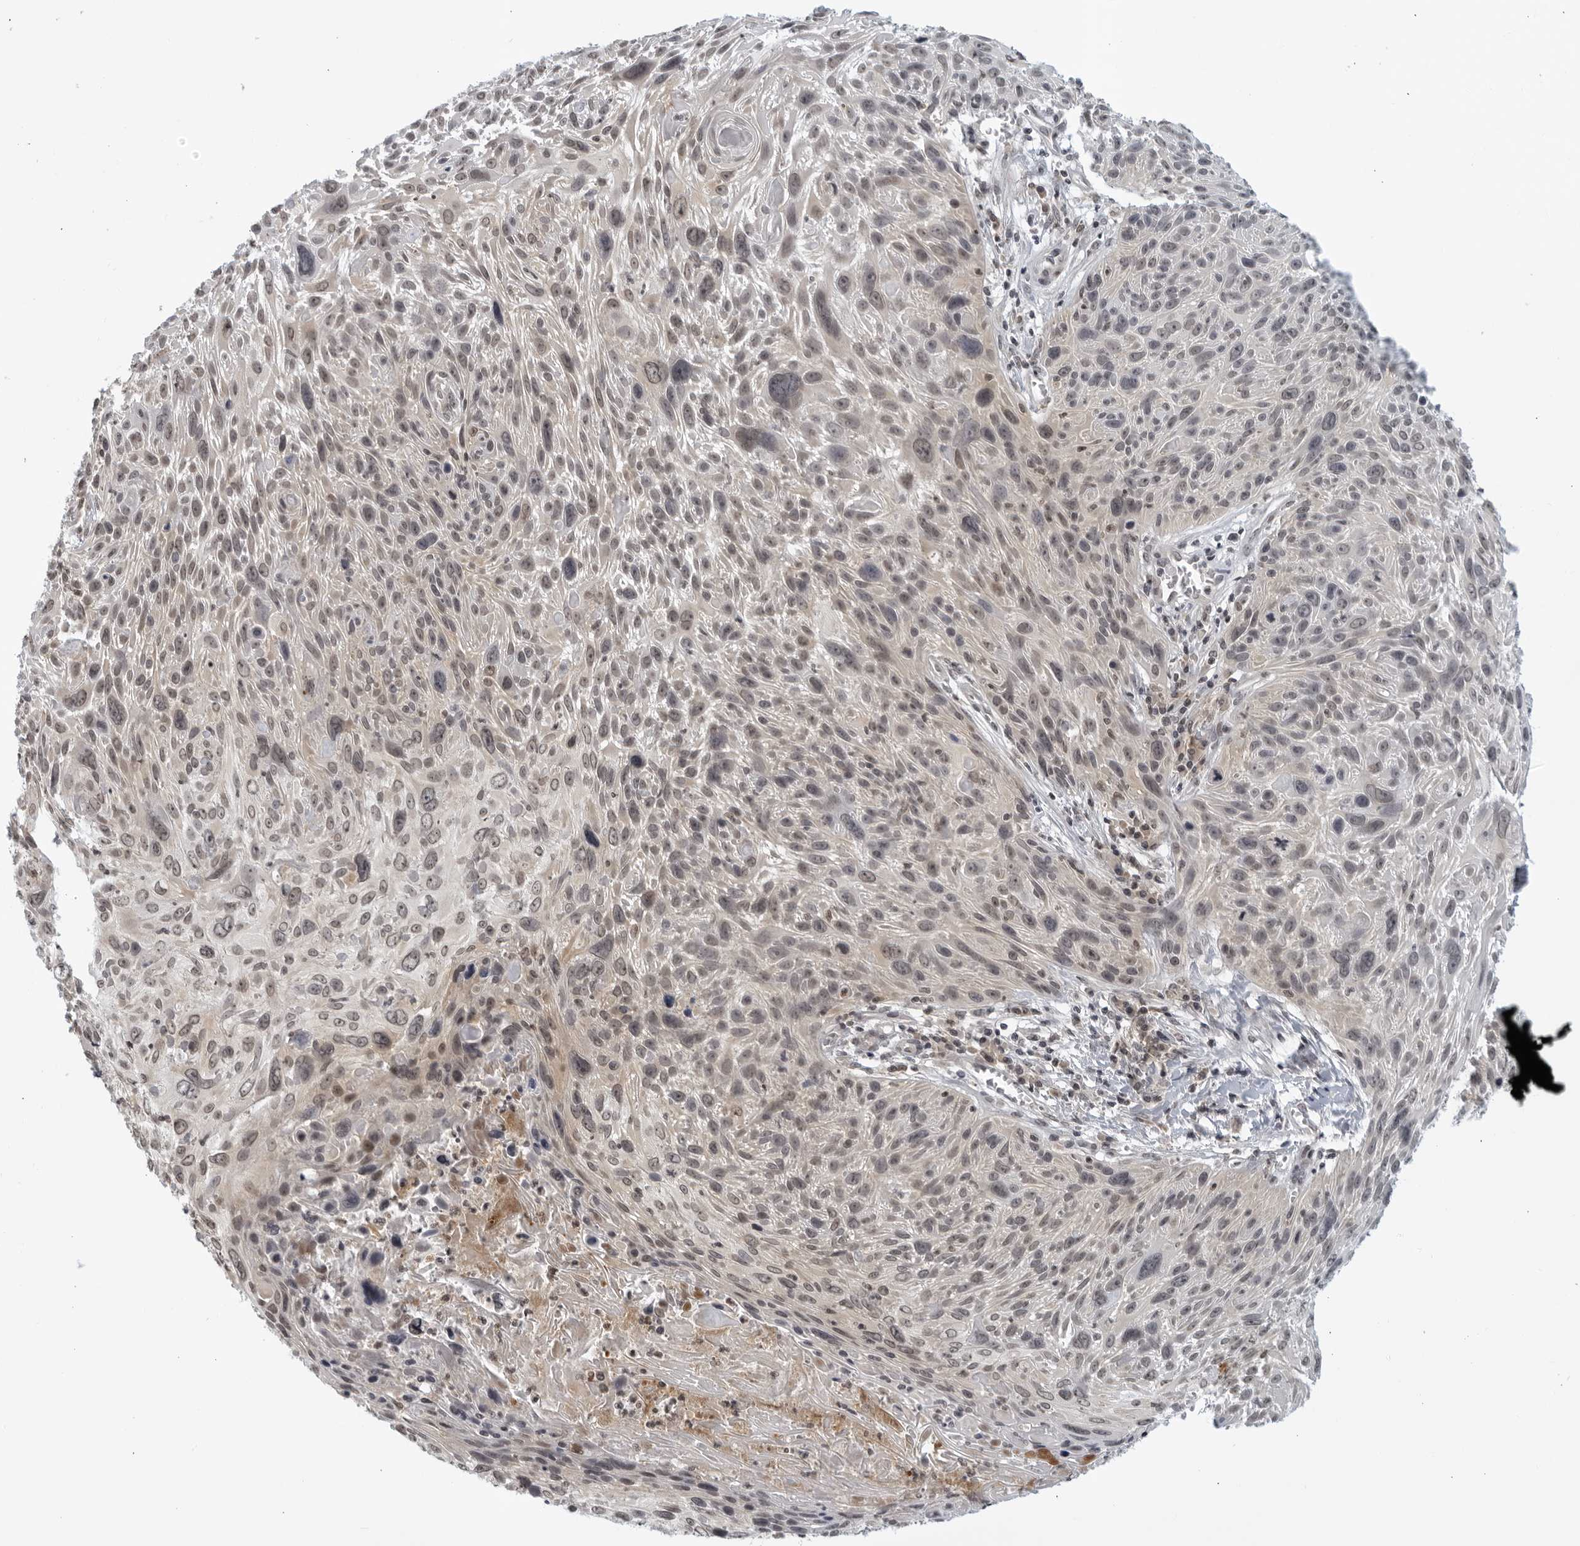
{"staining": {"intensity": "weak", "quantity": ">75%", "location": "nuclear"}, "tissue": "cervical cancer", "cell_type": "Tumor cells", "image_type": "cancer", "snomed": [{"axis": "morphology", "description": "Squamous cell carcinoma, NOS"}, {"axis": "topography", "description": "Cervix"}], "caption": "Approximately >75% of tumor cells in cervical cancer display weak nuclear protein positivity as visualized by brown immunohistochemical staining.", "gene": "CC2D1B", "patient": {"sex": "female", "age": 51}}